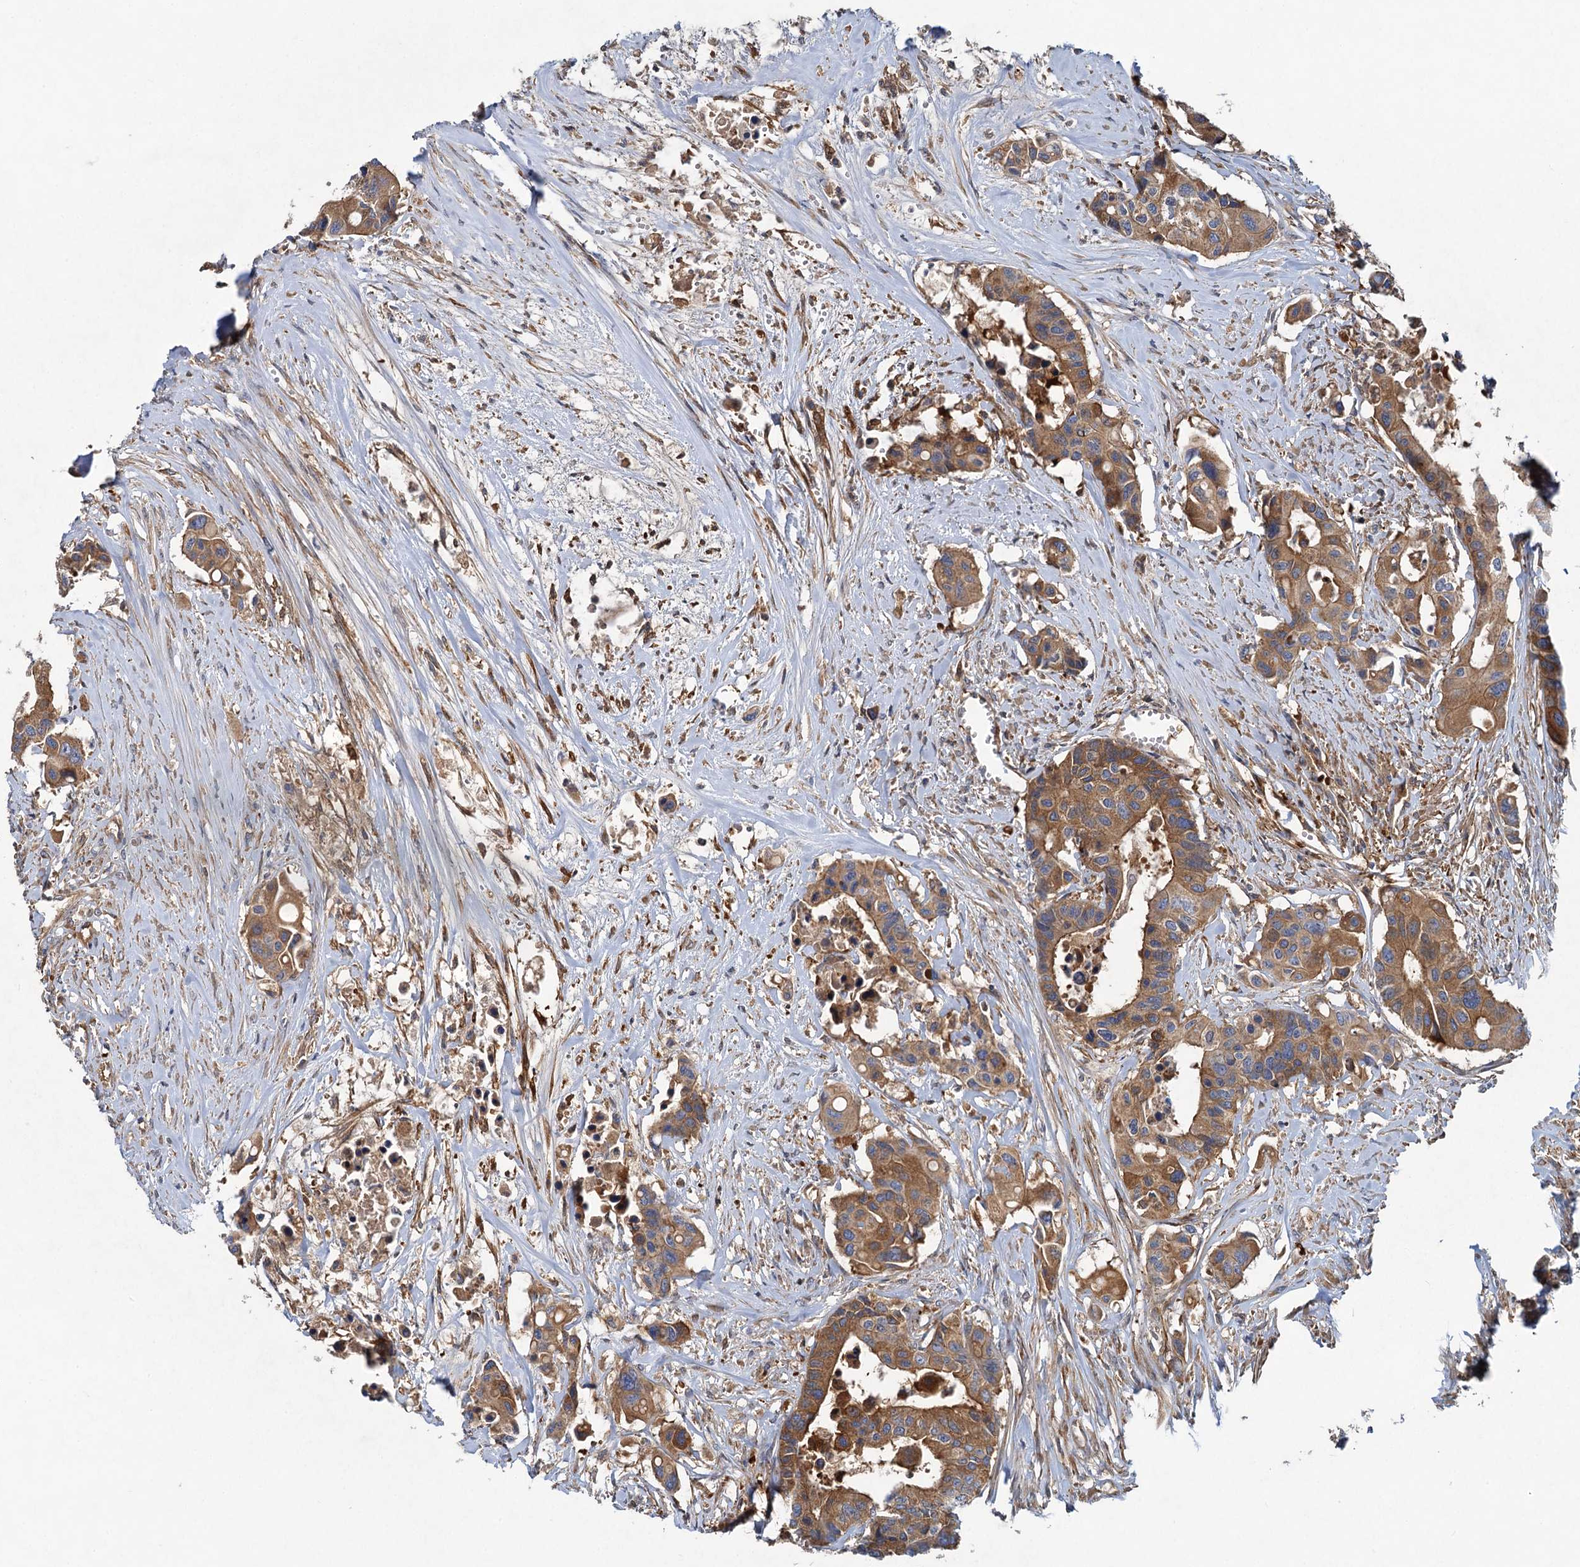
{"staining": {"intensity": "strong", "quantity": ">75%", "location": "cytoplasmic/membranous"}, "tissue": "colorectal cancer", "cell_type": "Tumor cells", "image_type": "cancer", "snomed": [{"axis": "morphology", "description": "Adenocarcinoma, NOS"}, {"axis": "topography", "description": "Colon"}], "caption": "Immunohistochemistry (DAB (3,3'-diaminobenzidine)) staining of human colorectal adenocarcinoma exhibits strong cytoplasmic/membranous protein staining in approximately >75% of tumor cells. (Stains: DAB in brown, nuclei in blue, Microscopy: brightfield microscopy at high magnification).", "gene": "ALKBH7", "patient": {"sex": "male", "age": 77}}